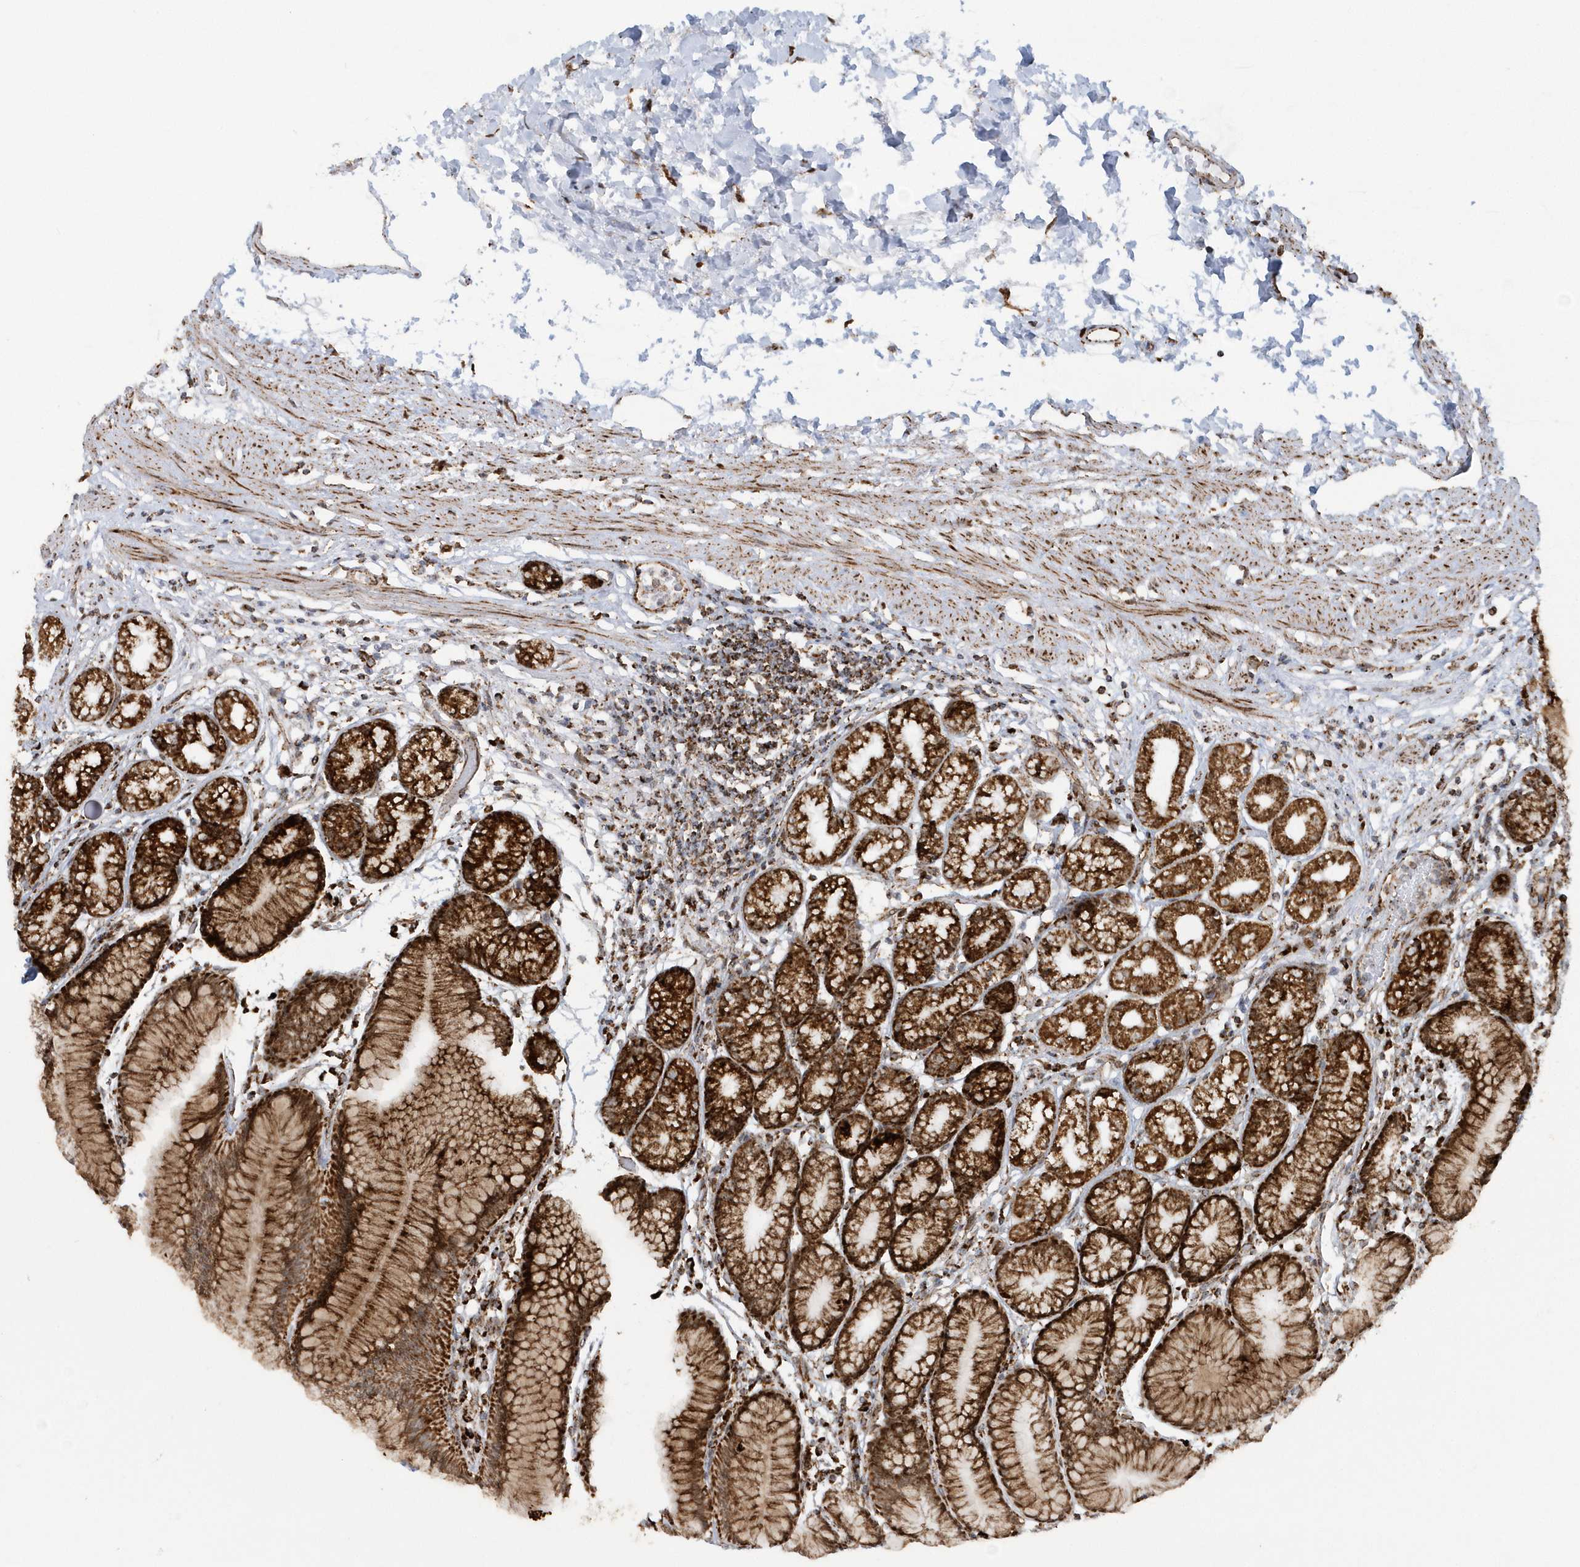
{"staining": {"intensity": "strong", "quantity": ">75%", "location": "cytoplasmic/membranous"}, "tissue": "stomach", "cell_type": "Glandular cells", "image_type": "normal", "snomed": [{"axis": "morphology", "description": "Normal tissue, NOS"}, {"axis": "topography", "description": "Stomach"}], "caption": "Glandular cells demonstrate strong cytoplasmic/membranous positivity in about >75% of cells in benign stomach. The staining was performed using DAB (3,3'-diaminobenzidine), with brown indicating positive protein expression. Nuclei are stained blue with hematoxylin.", "gene": "CRY2", "patient": {"sex": "female", "age": 57}}